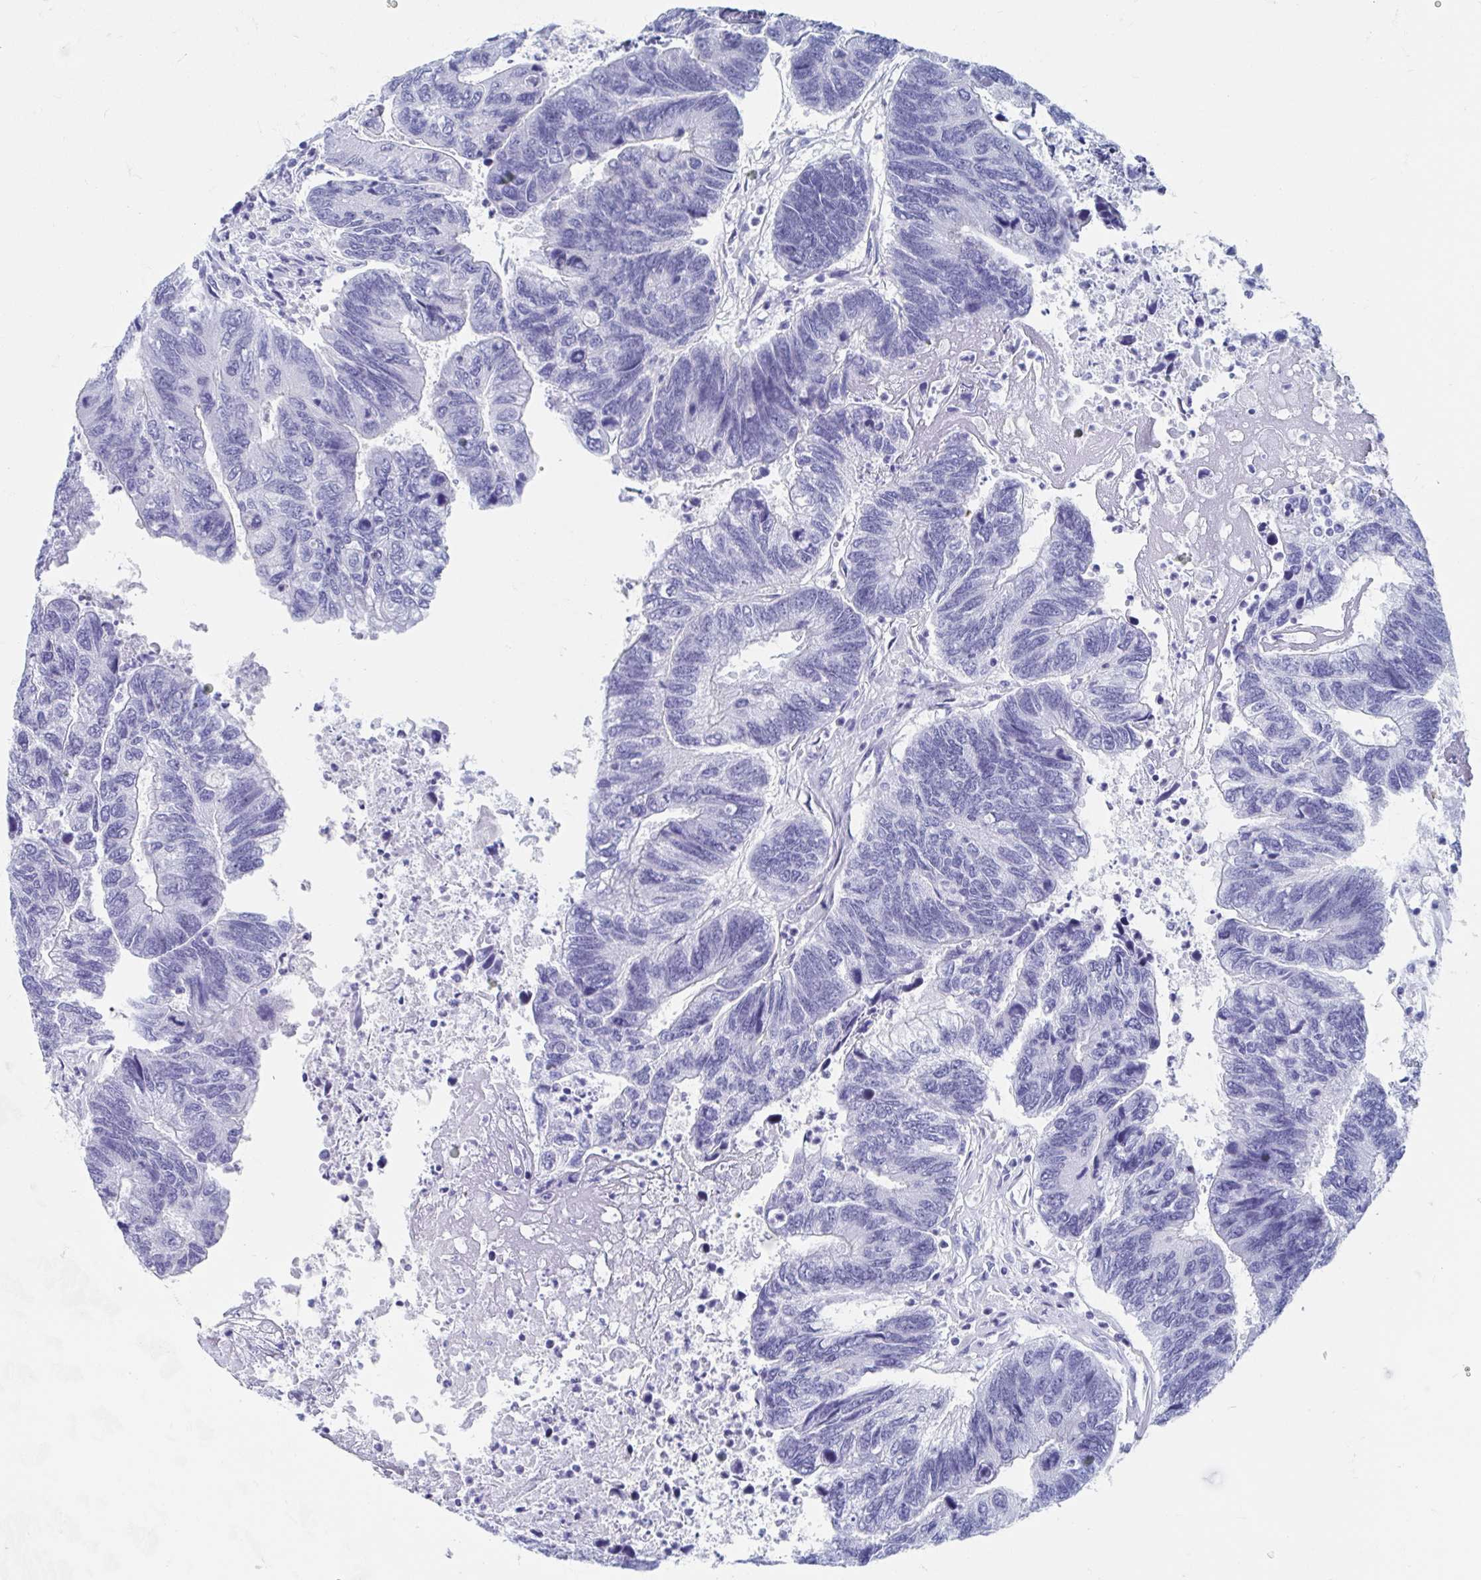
{"staining": {"intensity": "negative", "quantity": "none", "location": "none"}, "tissue": "colorectal cancer", "cell_type": "Tumor cells", "image_type": "cancer", "snomed": [{"axis": "morphology", "description": "Adenocarcinoma, NOS"}, {"axis": "topography", "description": "Colon"}], "caption": "An immunohistochemistry (IHC) image of colorectal adenocarcinoma is shown. There is no staining in tumor cells of colorectal adenocarcinoma.", "gene": "SHCBP1L", "patient": {"sex": "female", "age": 67}}